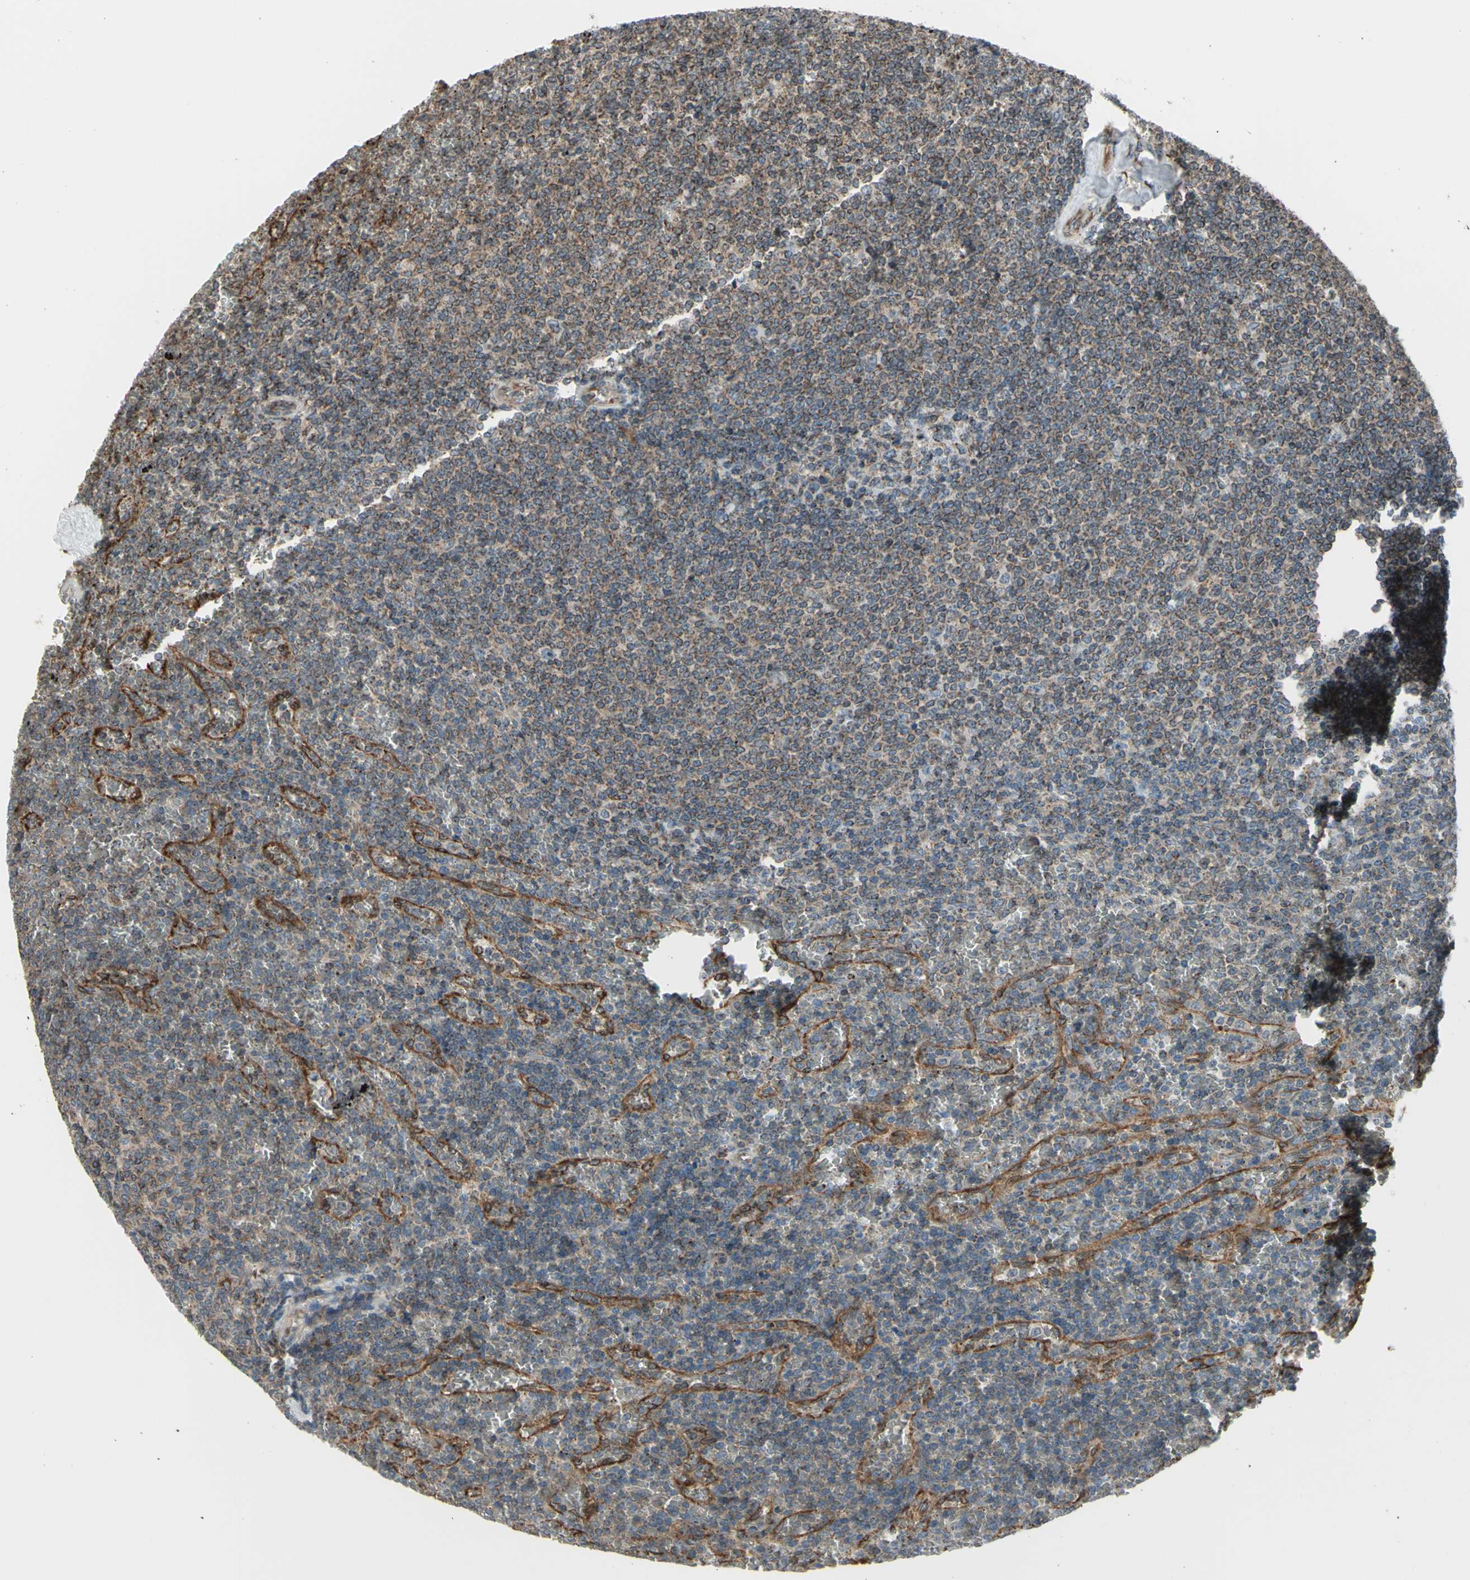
{"staining": {"intensity": "moderate", "quantity": ">75%", "location": "cytoplasmic/membranous"}, "tissue": "lymphoma", "cell_type": "Tumor cells", "image_type": "cancer", "snomed": [{"axis": "morphology", "description": "Malignant lymphoma, non-Hodgkin's type, Low grade"}, {"axis": "topography", "description": "Spleen"}], "caption": "Immunohistochemical staining of human lymphoma demonstrates medium levels of moderate cytoplasmic/membranous protein expression in approximately >75% of tumor cells.", "gene": "SLC39A9", "patient": {"sex": "female", "age": 77}}